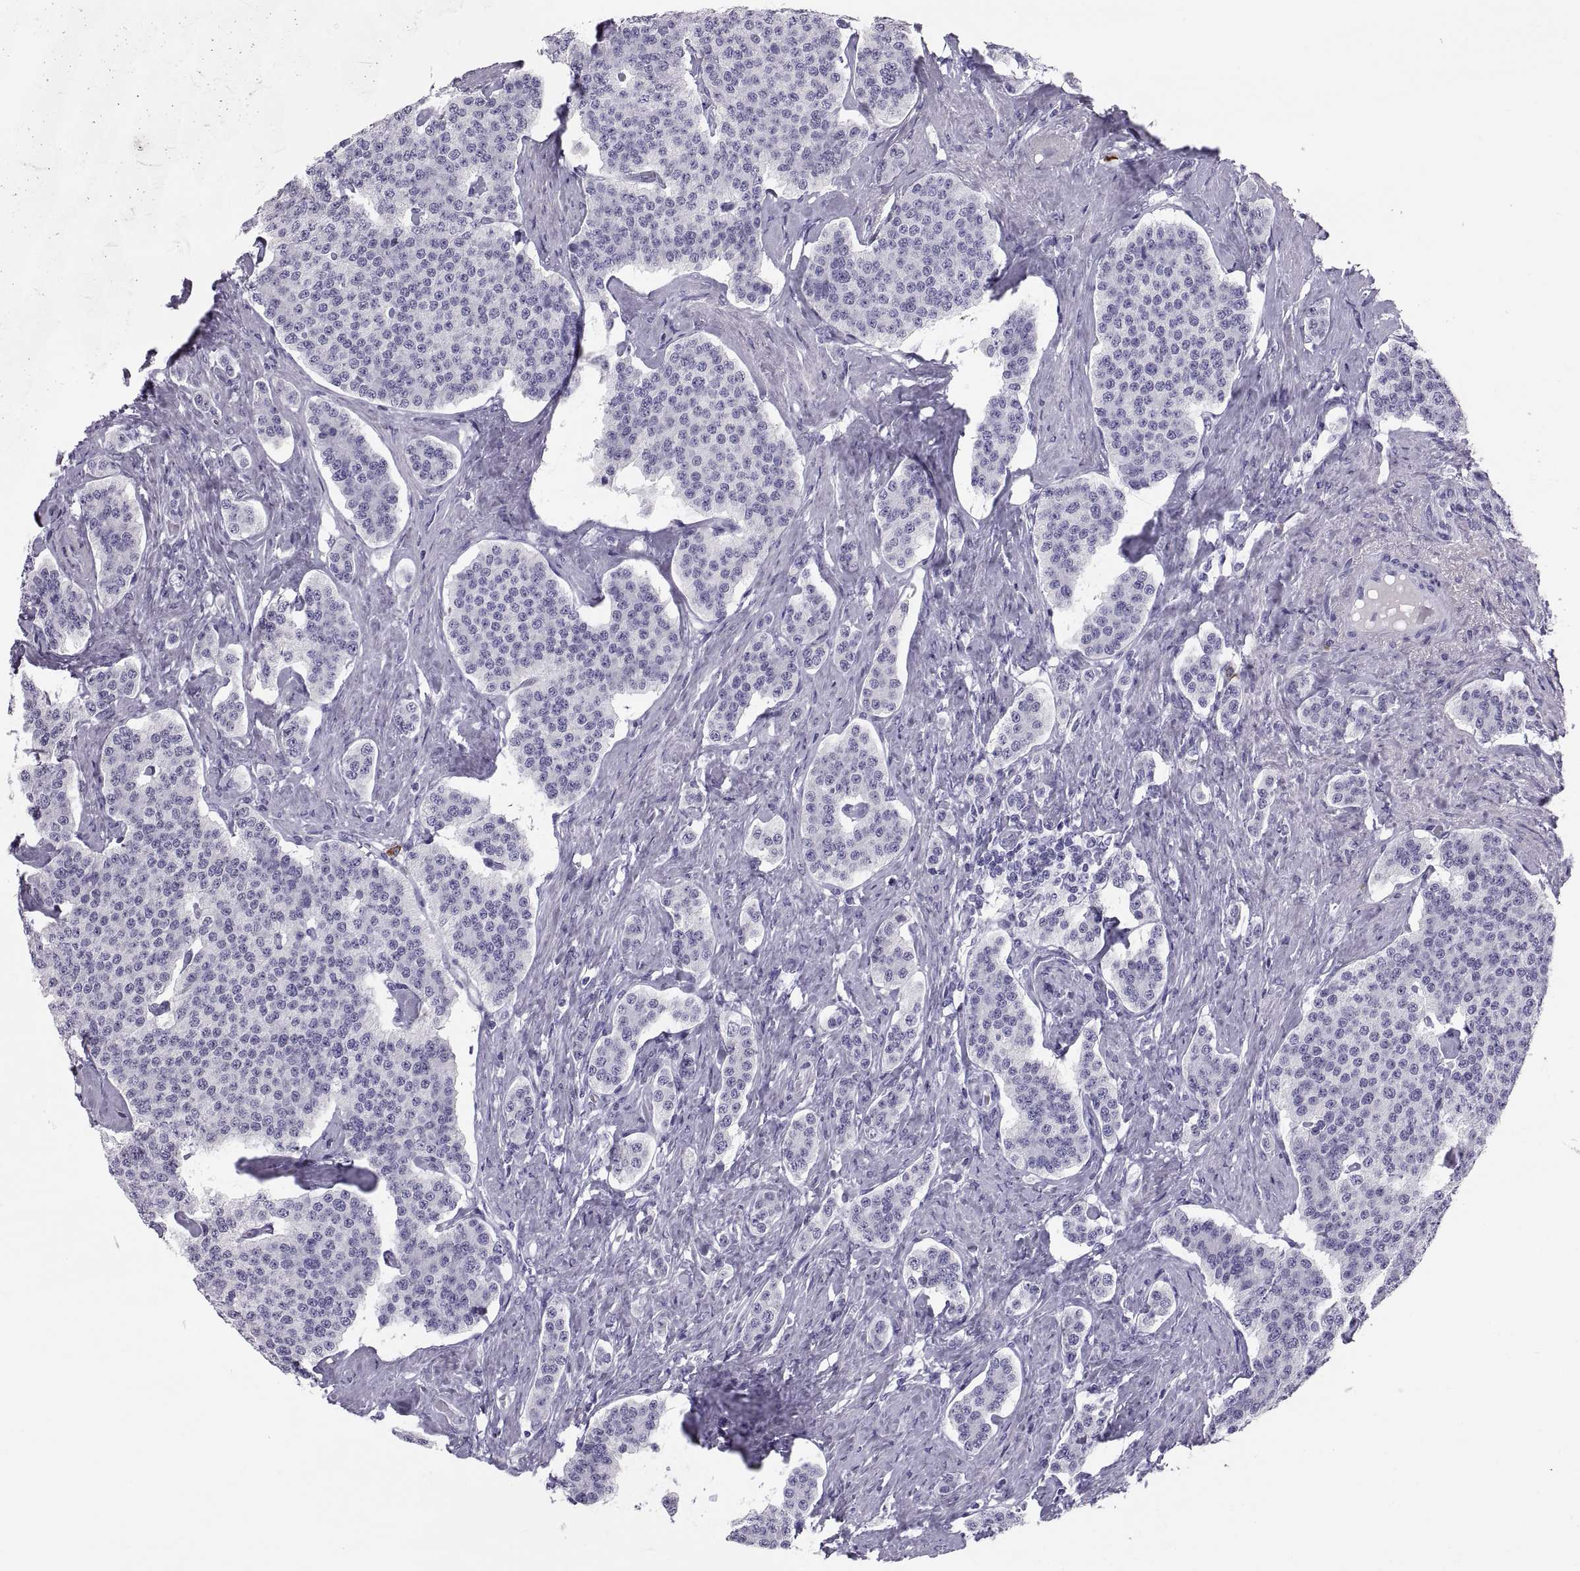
{"staining": {"intensity": "negative", "quantity": "none", "location": "none"}, "tissue": "carcinoid", "cell_type": "Tumor cells", "image_type": "cancer", "snomed": [{"axis": "morphology", "description": "Carcinoid, malignant, NOS"}, {"axis": "topography", "description": "Small intestine"}], "caption": "A photomicrograph of human carcinoid is negative for staining in tumor cells. The staining was performed using DAB to visualize the protein expression in brown, while the nuclei were stained in blue with hematoxylin (Magnification: 20x).", "gene": "CT47A10", "patient": {"sex": "female", "age": 58}}